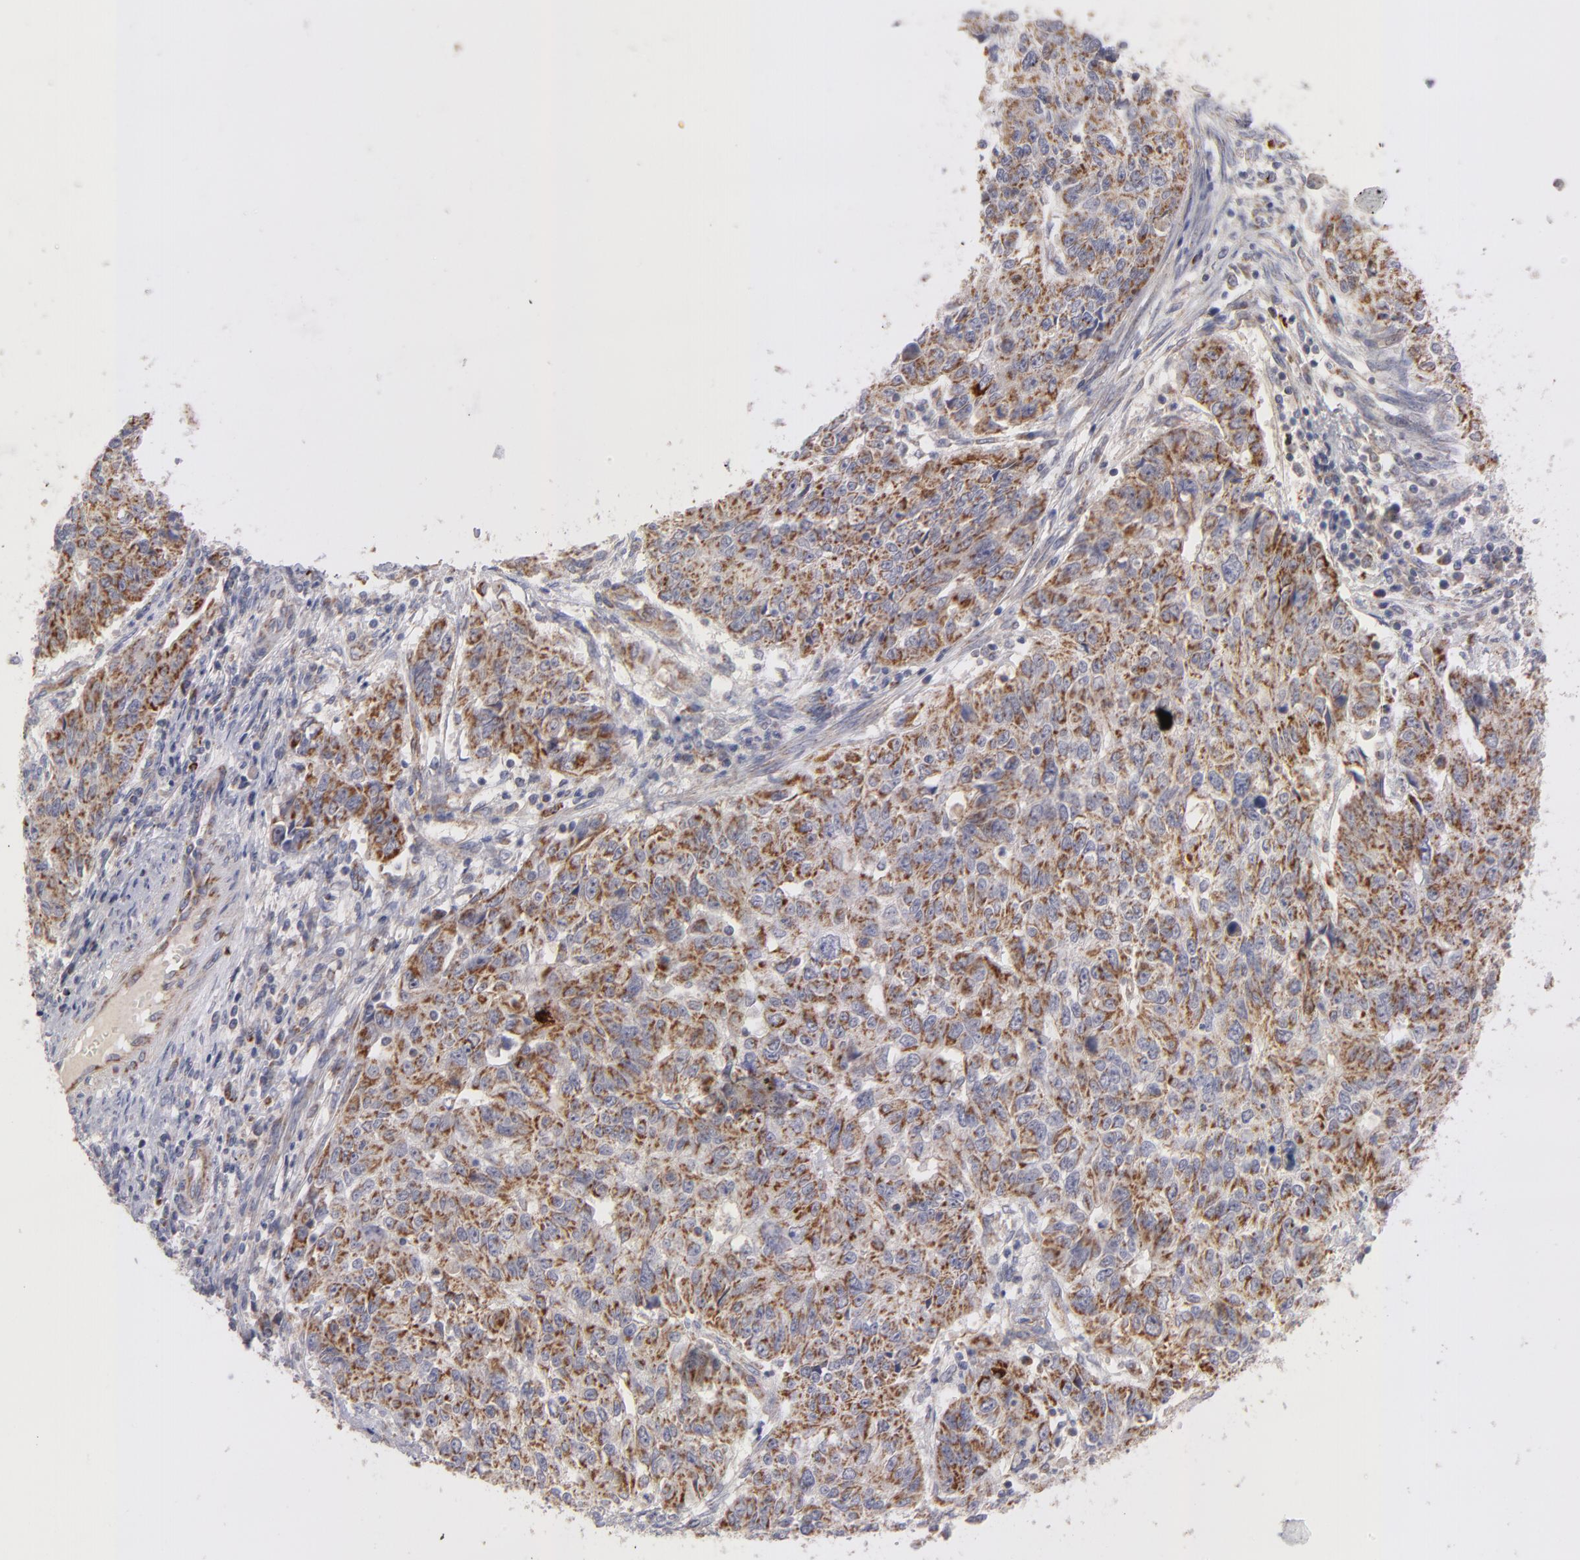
{"staining": {"intensity": "strong", "quantity": ">75%", "location": "cytoplasmic/membranous"}, "tissue": "endometrial cancer", "cell_type": "Tumor cells", "image_type": "cancer", "snomed": [{"axis": "morphology", "description": "Adenocarcinoma, NOS"}, {"axis": "topography", "description": "Endometrium"}], "caption": "High-power microscopy captured an immunohistochemistry image of endometrial adenocarcinoma, revealing strong cytoplasmic/membranous staining in approximately >75% of tumor cells. The staining is performed using DAB brown chromogen to label protein expression. The nuclei are counter-stained blue using hematoxylin.", "gene": "HCCS", "patient": {"sex": "female", "age": 42}}